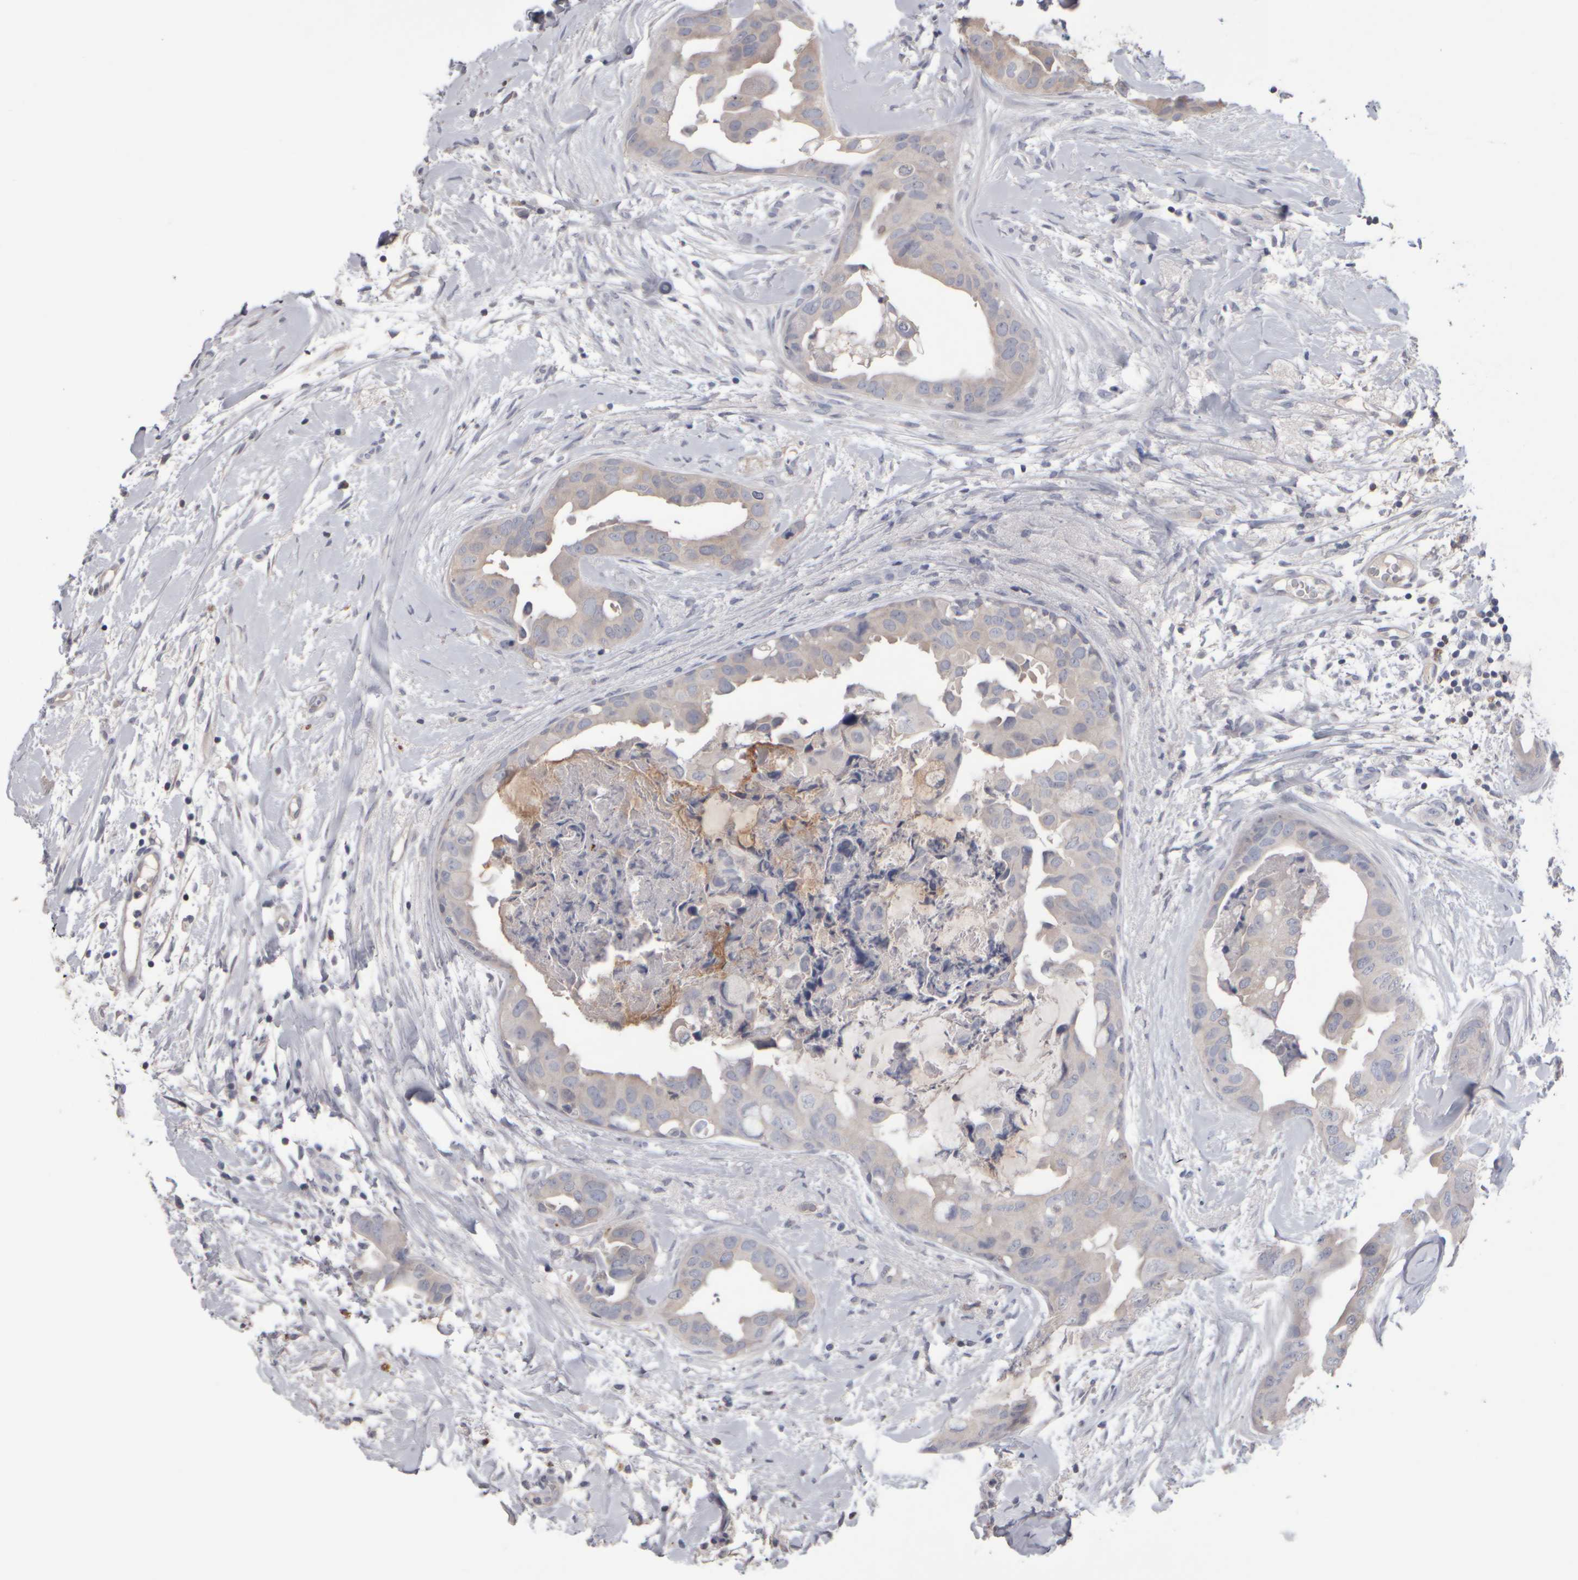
{"staining": {"intensity": "weak", "quantity": "<25%", "location": "cytoplasmic/membranous"}, "tissue": "breast cancer", "cell_type": "Tumor cells", "image_type": "cancer", "snomed": [{"axis": "morphology", "description": "Duct carcinoma"}, {"axis": "topography", "description": "Breast"}], "caption": "Intraductal carcinoma (breast) stained for a protein using IHC reveals no positivity tumor cells.", "gene": "EPHX2", "patient": {"sex": "female", "age": 40}}